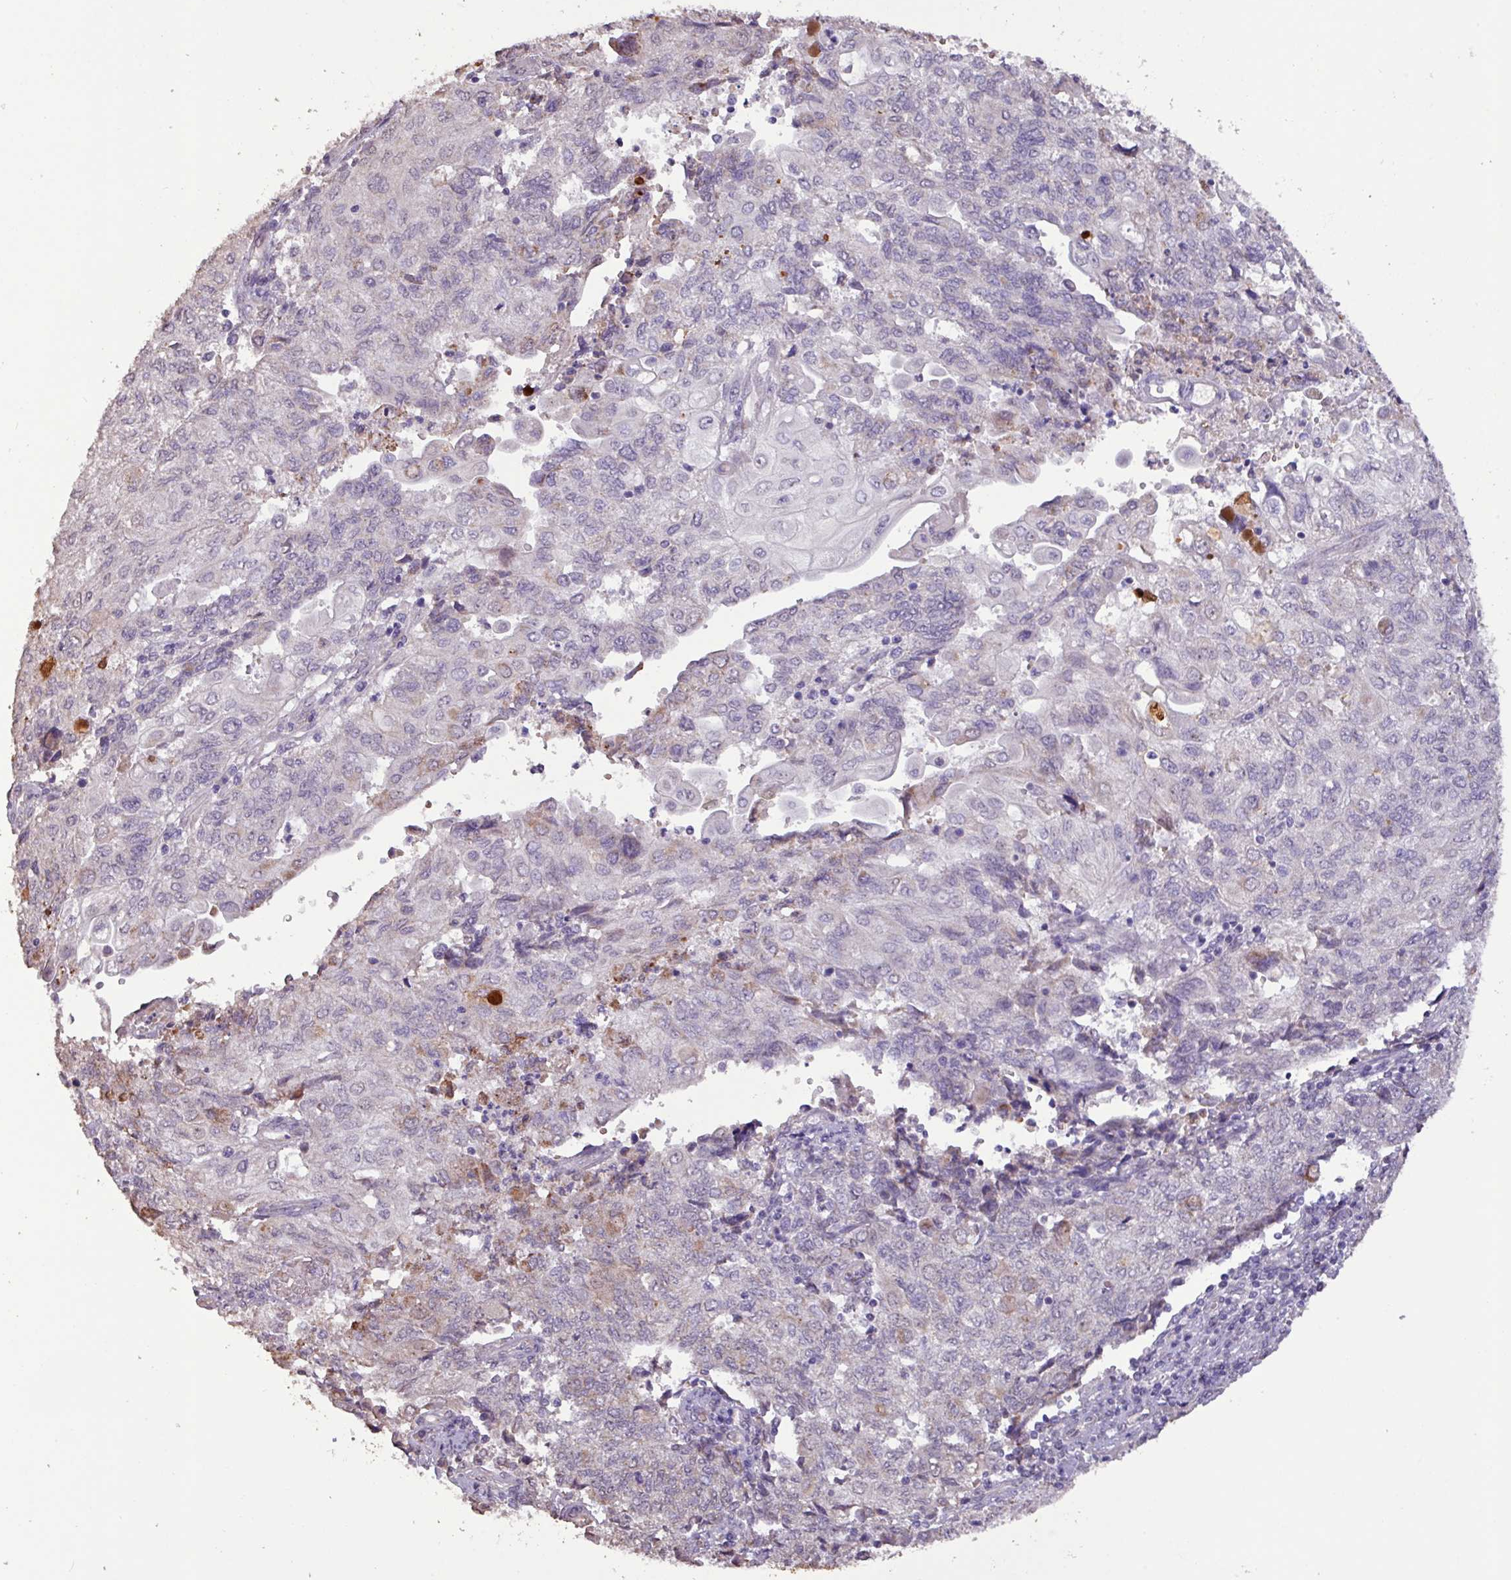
{"staining": {"intensity": "negative", "quantity": "none", "location": "none"}, "tissue": "endometrial cancer", "cell_type": "Tumor cells", "image_type": "cancer", "snomed": [{"axis": "morphology", "description": "Adenocarcinoma, NOS"}, {"axis": "topography", "description": "Endometrium"}], "caption": "This is an IHC photomicrograph of adenocarcinoma (endometrial). There is no positivity in tumor cells.", "gene": "L3MBTL3", "patient": {"sex": "female", "age": 54}}